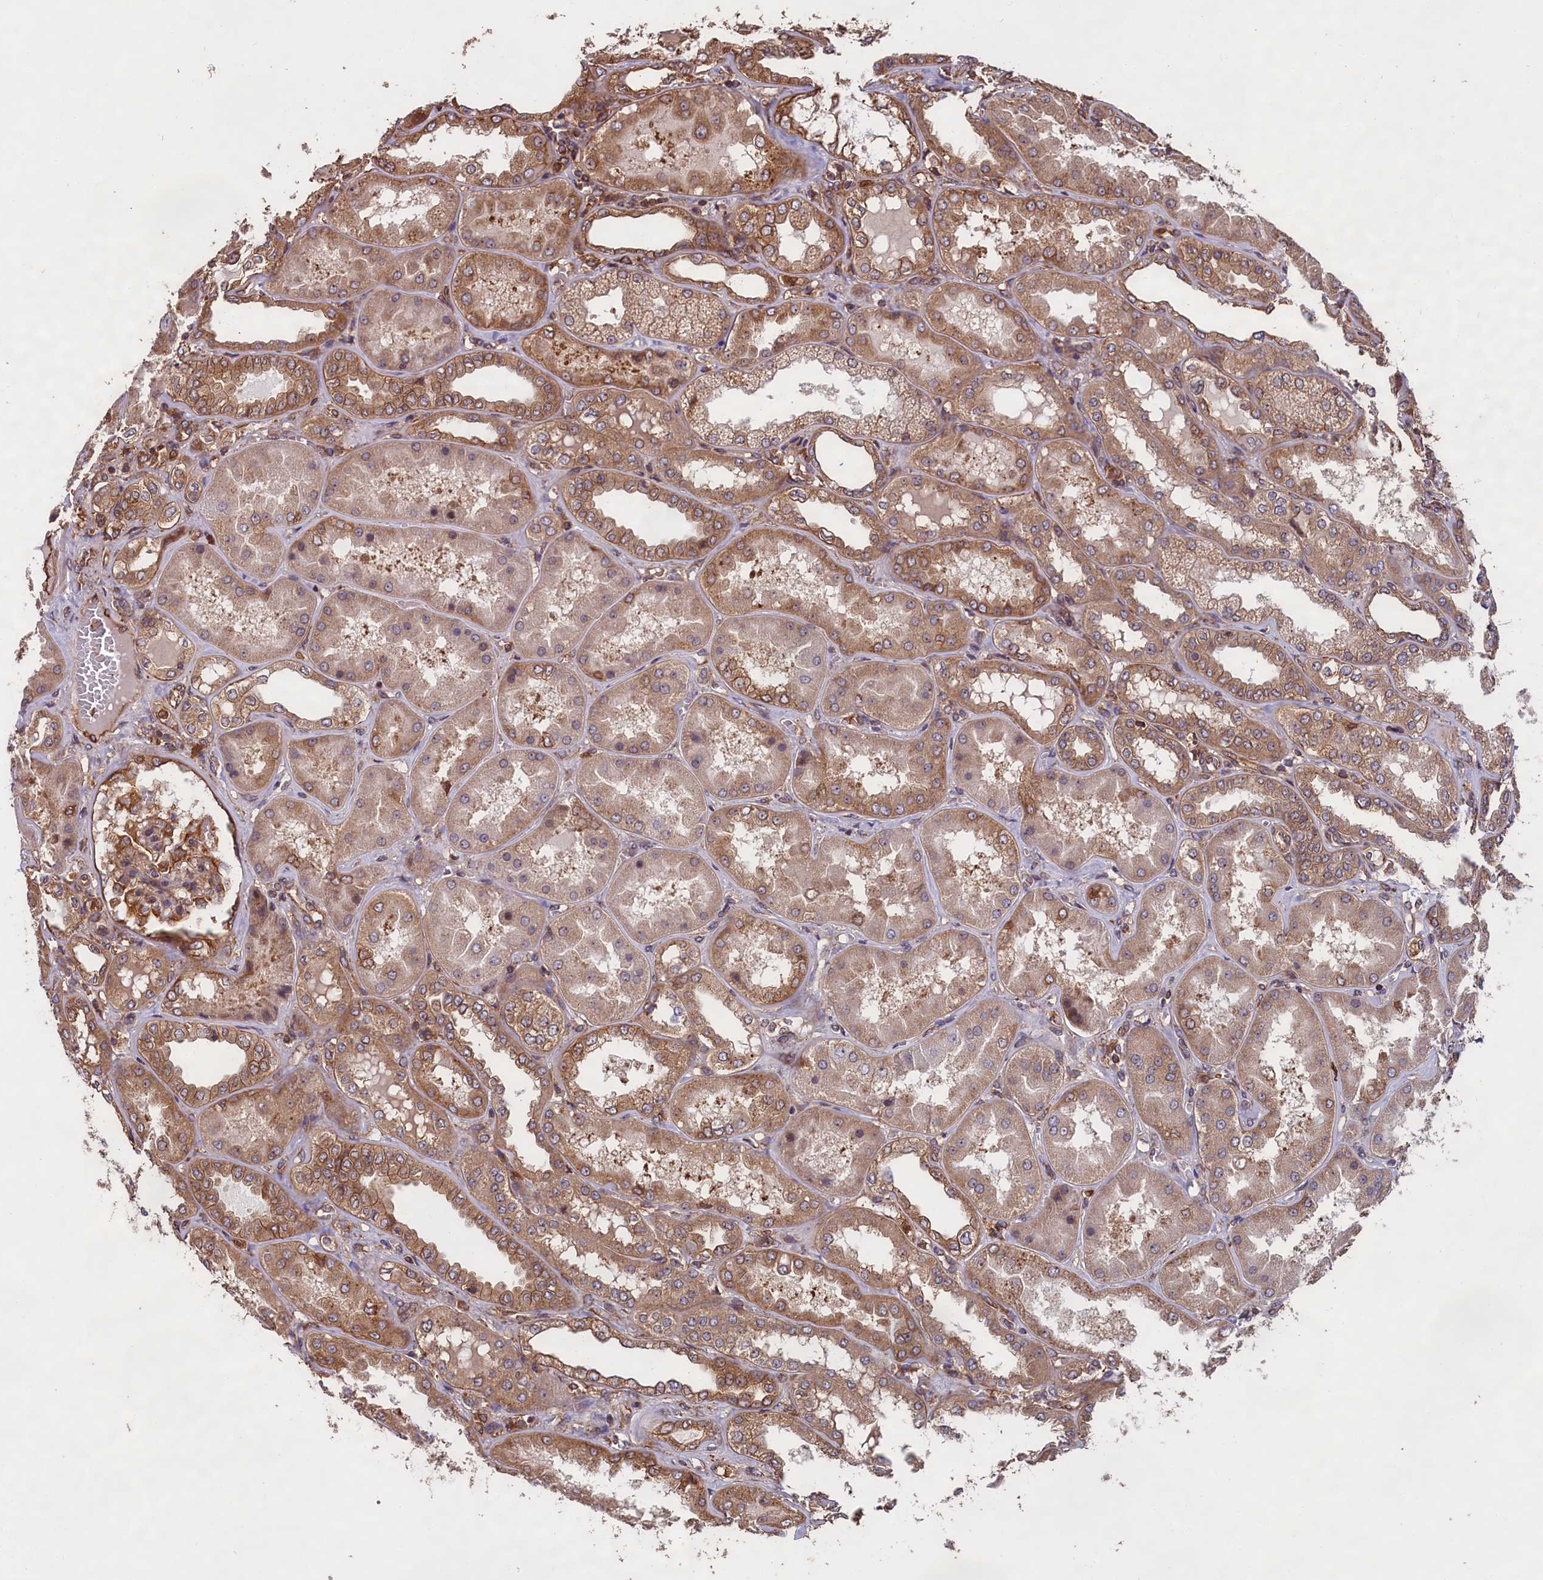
{"staining": {"intensity": "moderate", "quantity": "25%-75%", "location": "cytoplasmic/membranous"}, "tissue": "kidney", "cell_type": "Cells in glomeruli", "image_type": "normal", "snomed": [{"axis": "morphology", "description": "Normal tissue, NOS"}, {"axis": "topography", "description": "Kidney"}], "caption": "A brown stain highlights moderate cytoplasmic/membranous expression of a protein in cells in glomeruli of benign human kidney. The staining was performed using DAB, with brown indicating positive protein expression. Nuclei are stained blue with hematoxylin.", "gene": "CCDC124", "patient": {"sex": "female", "age": 56}}